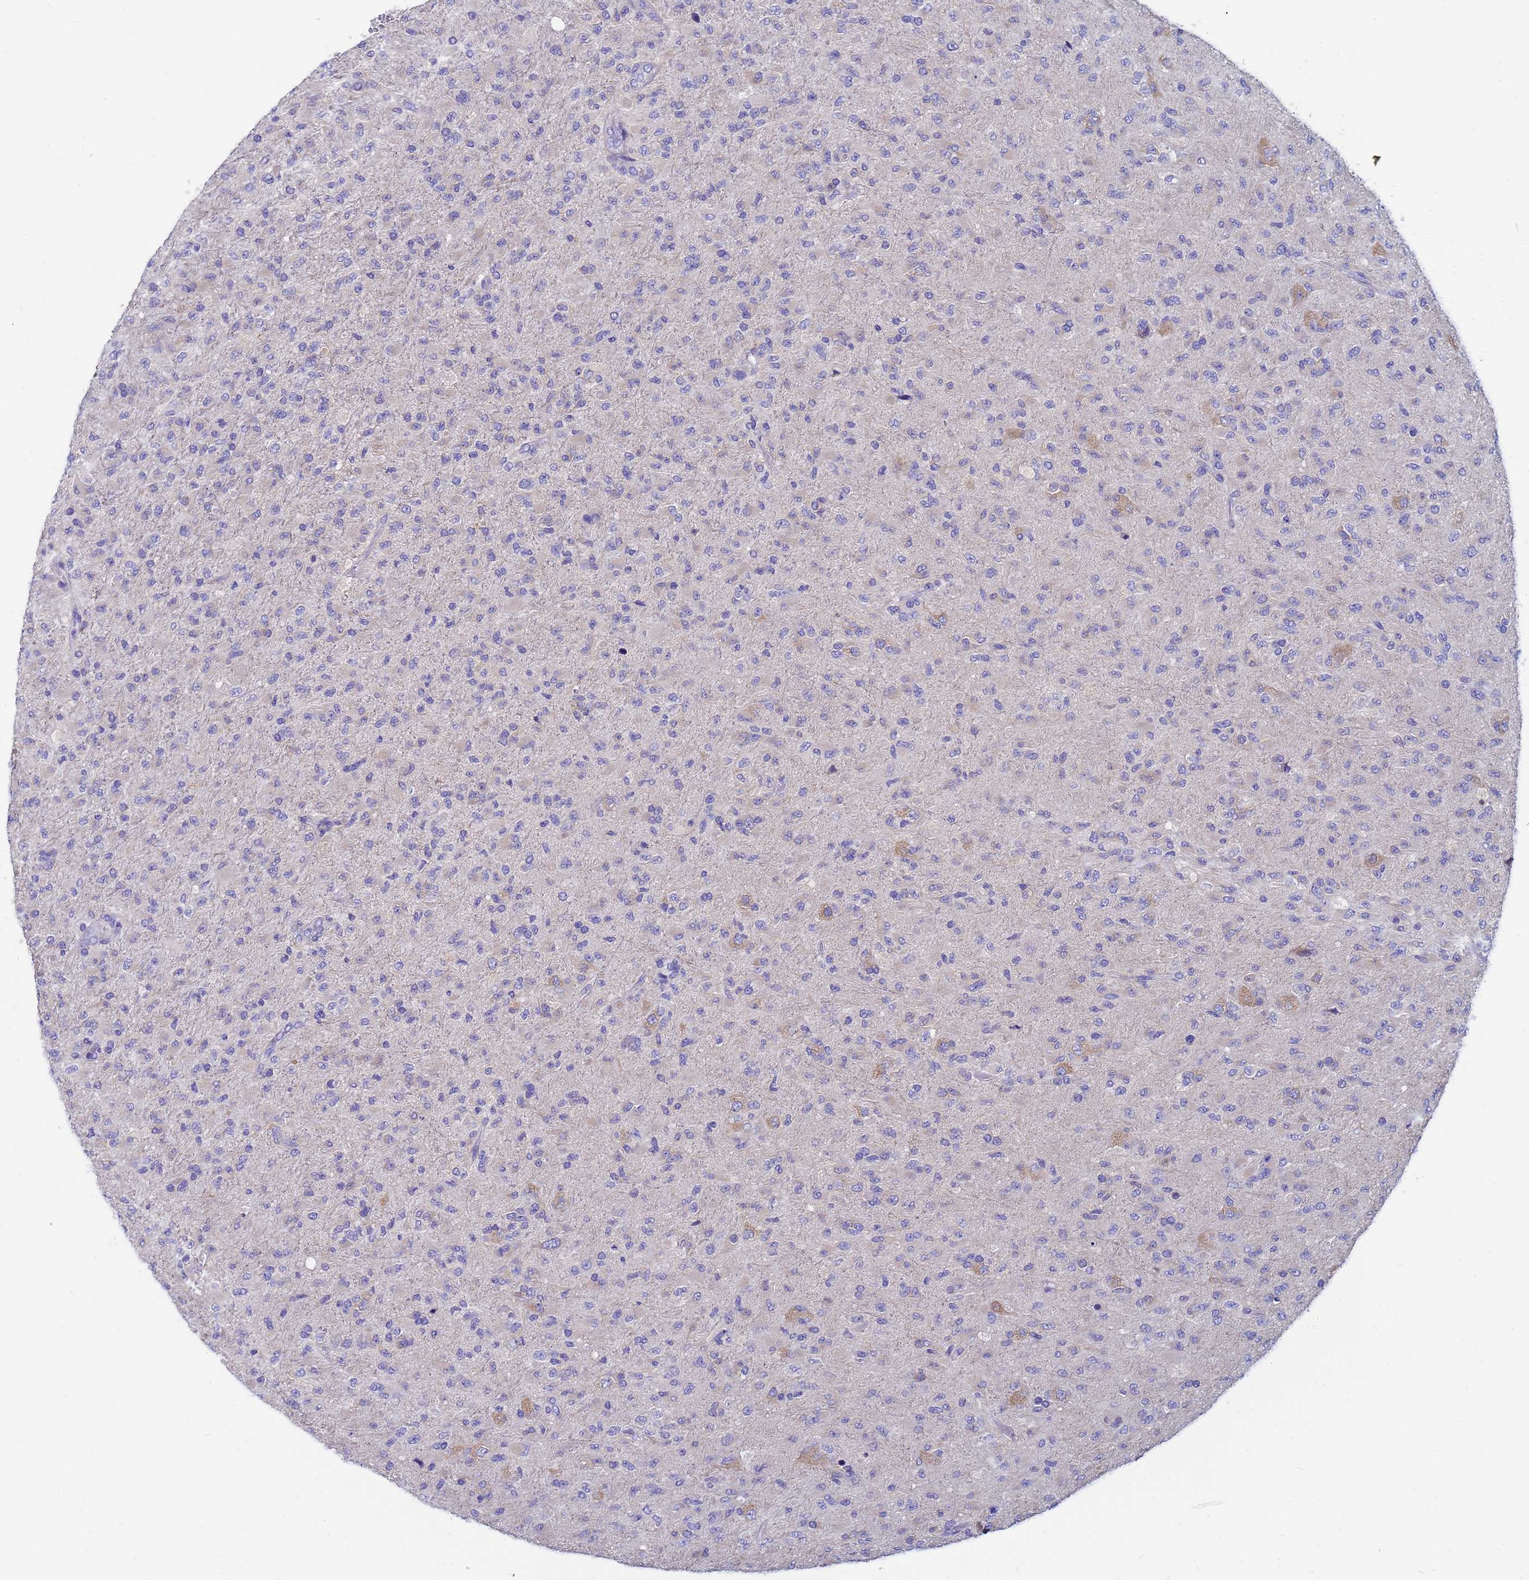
{"staining": {"intensity": "negative", "quantity": "none", "location": "none"}, "tissue": "glioma", "cell_type": "Tumor cells", "image_type": "cancer", "snomed": [{"axis": "morphology", "description": "Glioma, malignant, Low grade"}, {"axis": "topography", "description": "Brain"}], "caption": "Glioma was stained to show a protein in brown. There is no significant expression in tumor cells.", "gene": "UBE2O", "patient": {"sex": "male", "age": 65}}